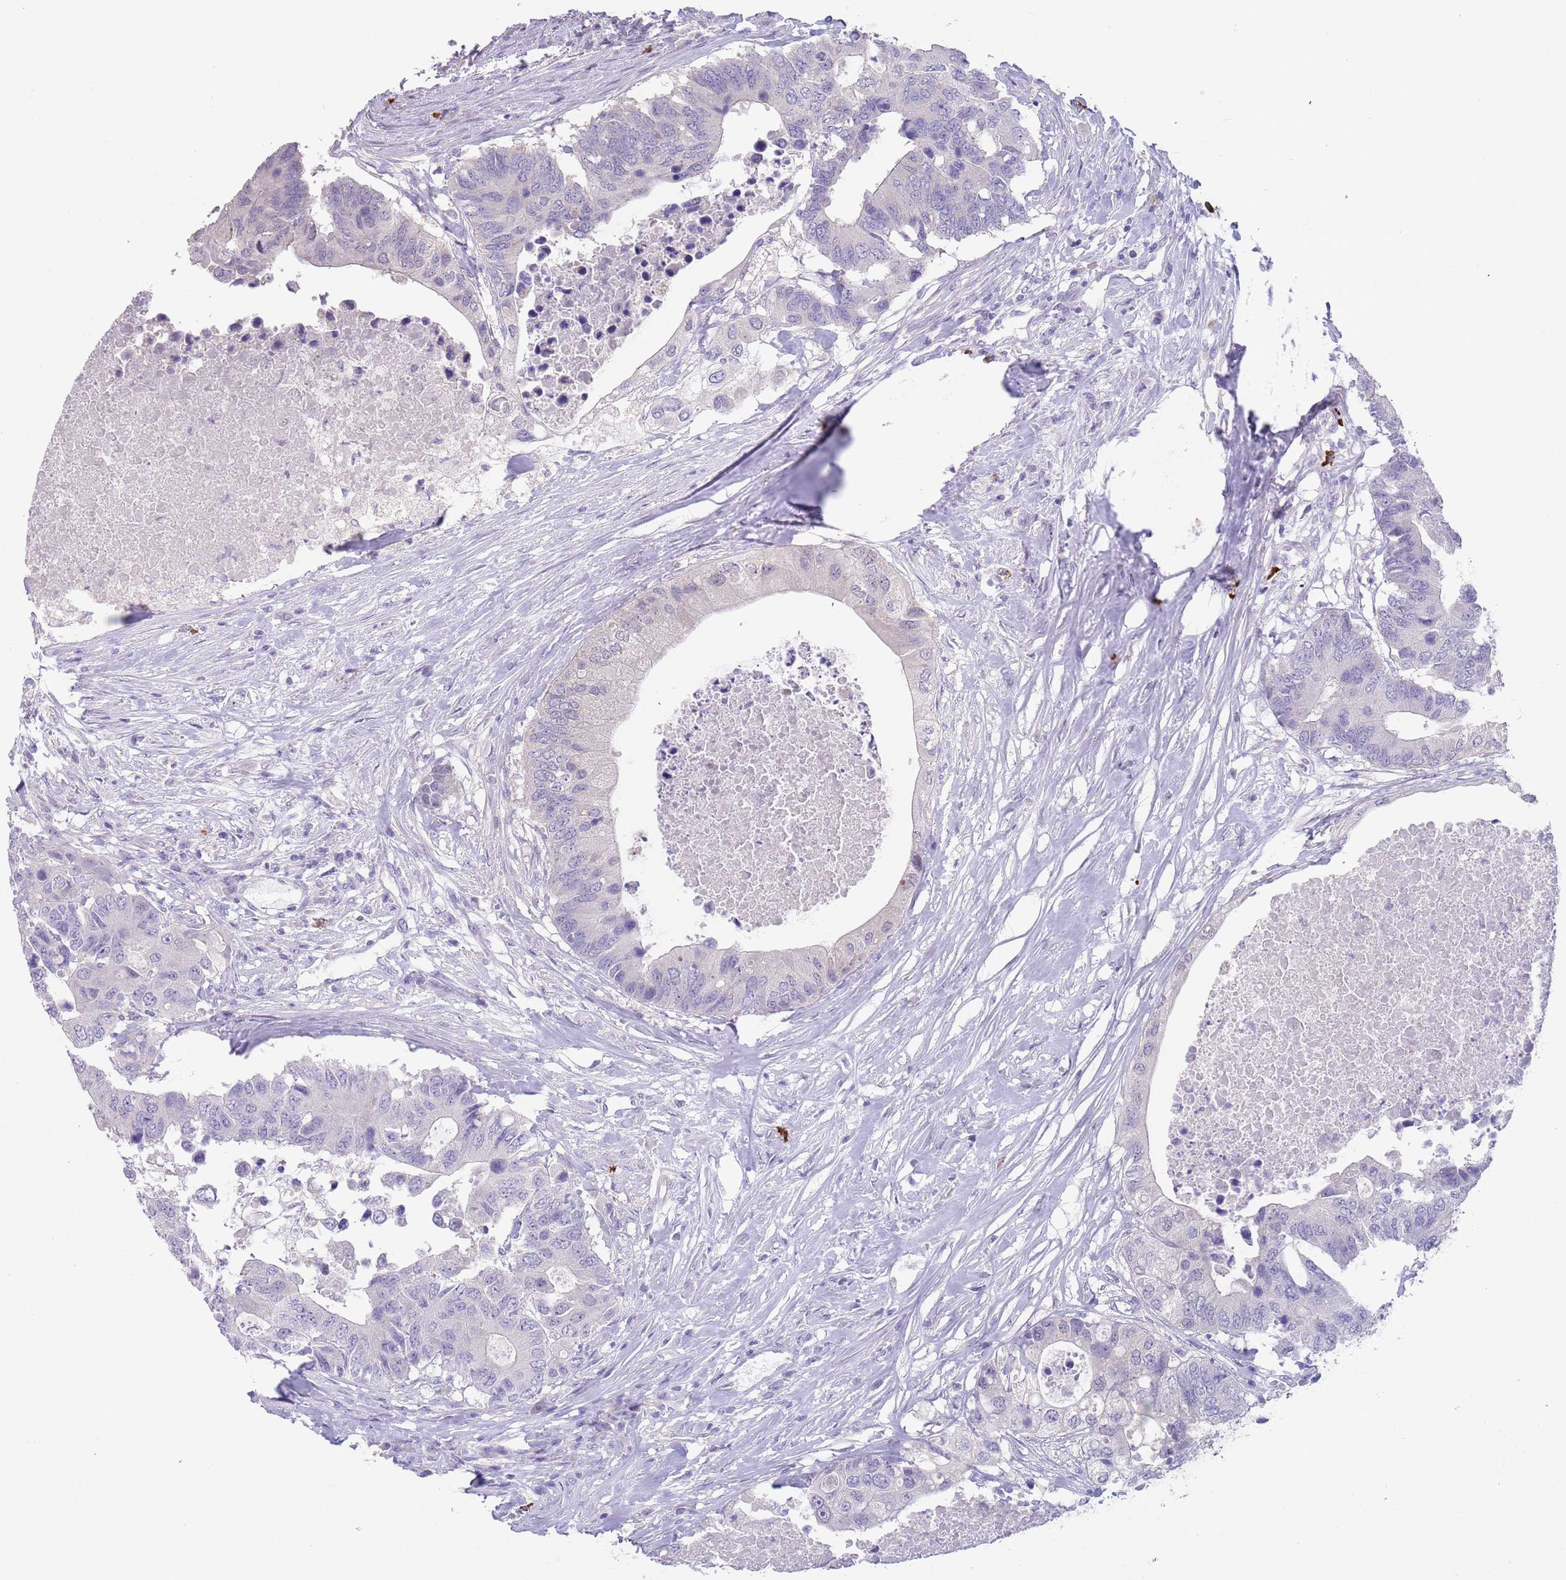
{"staining": {"intensity": "negative", "quantity": "none", "location": "none"}, "tissue": "colorectal cancer", "cell_type": "Tumor cells", "image_type": "cancer", "snomed": [{"axis": "morphology", "description": "Adenocarcinoma, NOS"}, {"axis": "topography", "description": "Colon"}], "caption": "An immunohistochemistry (IHC) histopathology image of adenocarcinoma (colorectal) is shown. There is no staining in tumor cells of adenocarcinoma (colorectal).", "gene": "ZNF14", "patient": {"sex": "male", "age": 71}}